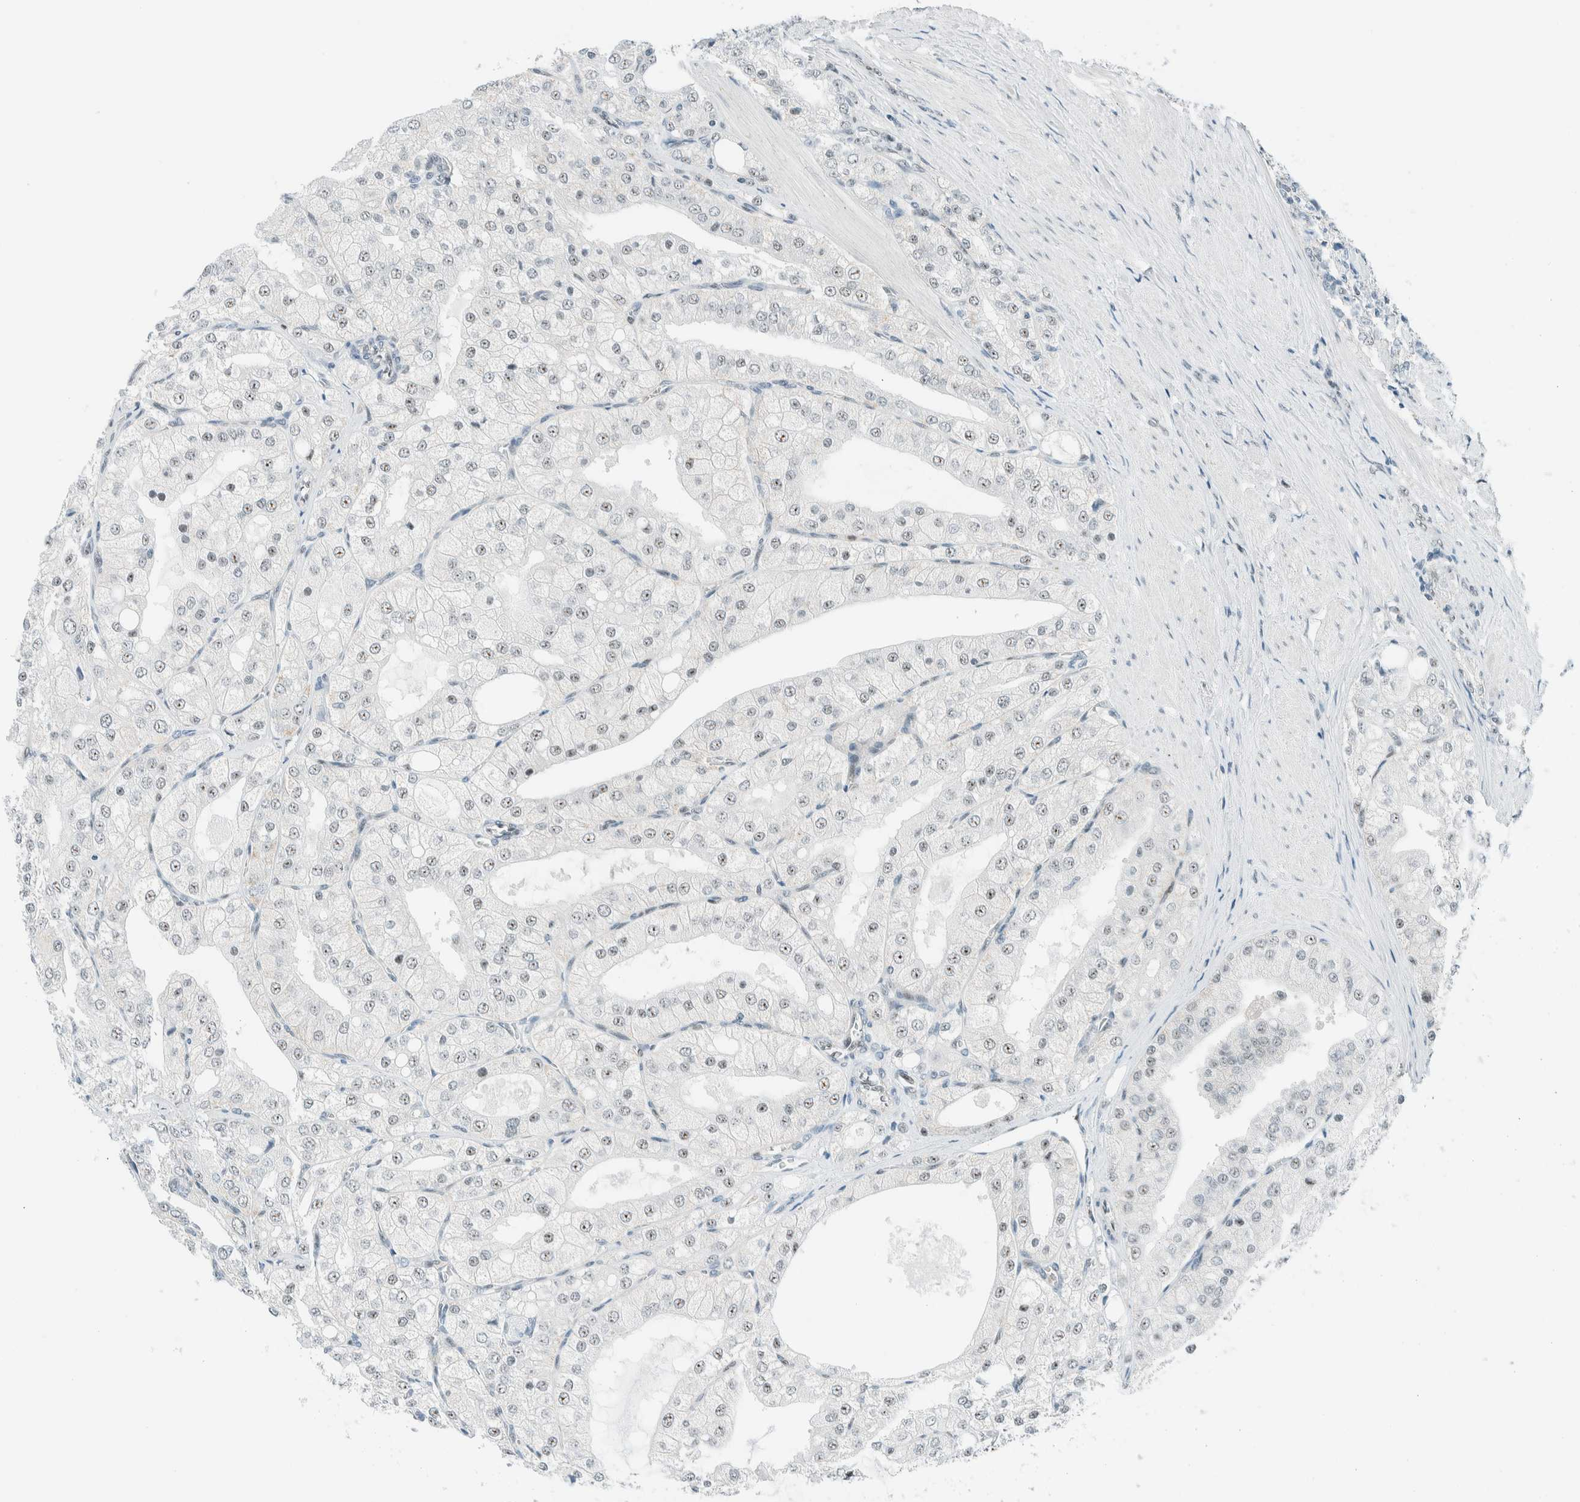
{"staining": {"intensity": "weak", "quantity": "25%-75%", "location": "nuclear"}, "tissue": "prostate cancer", "cell_type": "Tumor cells", "image_type": "cancer", "snomed": [{"axis": "morphology", "description": "Adenocarcinoma, High grade"}, {"axis": "topography", "description": "Prostate"}], "caption": "IHC micrograph of neoplastic tissue: human prostate cancer (adenocarcinoma (high-grade)) stained using immunohistochemistry exhibits low levels of weak protein expression localized specifically in the nuclear of tumor cells, appearing as a nuclear brown color.", "gene": "CYSRT1", "patient": {"sex": "male", "age": 50}}